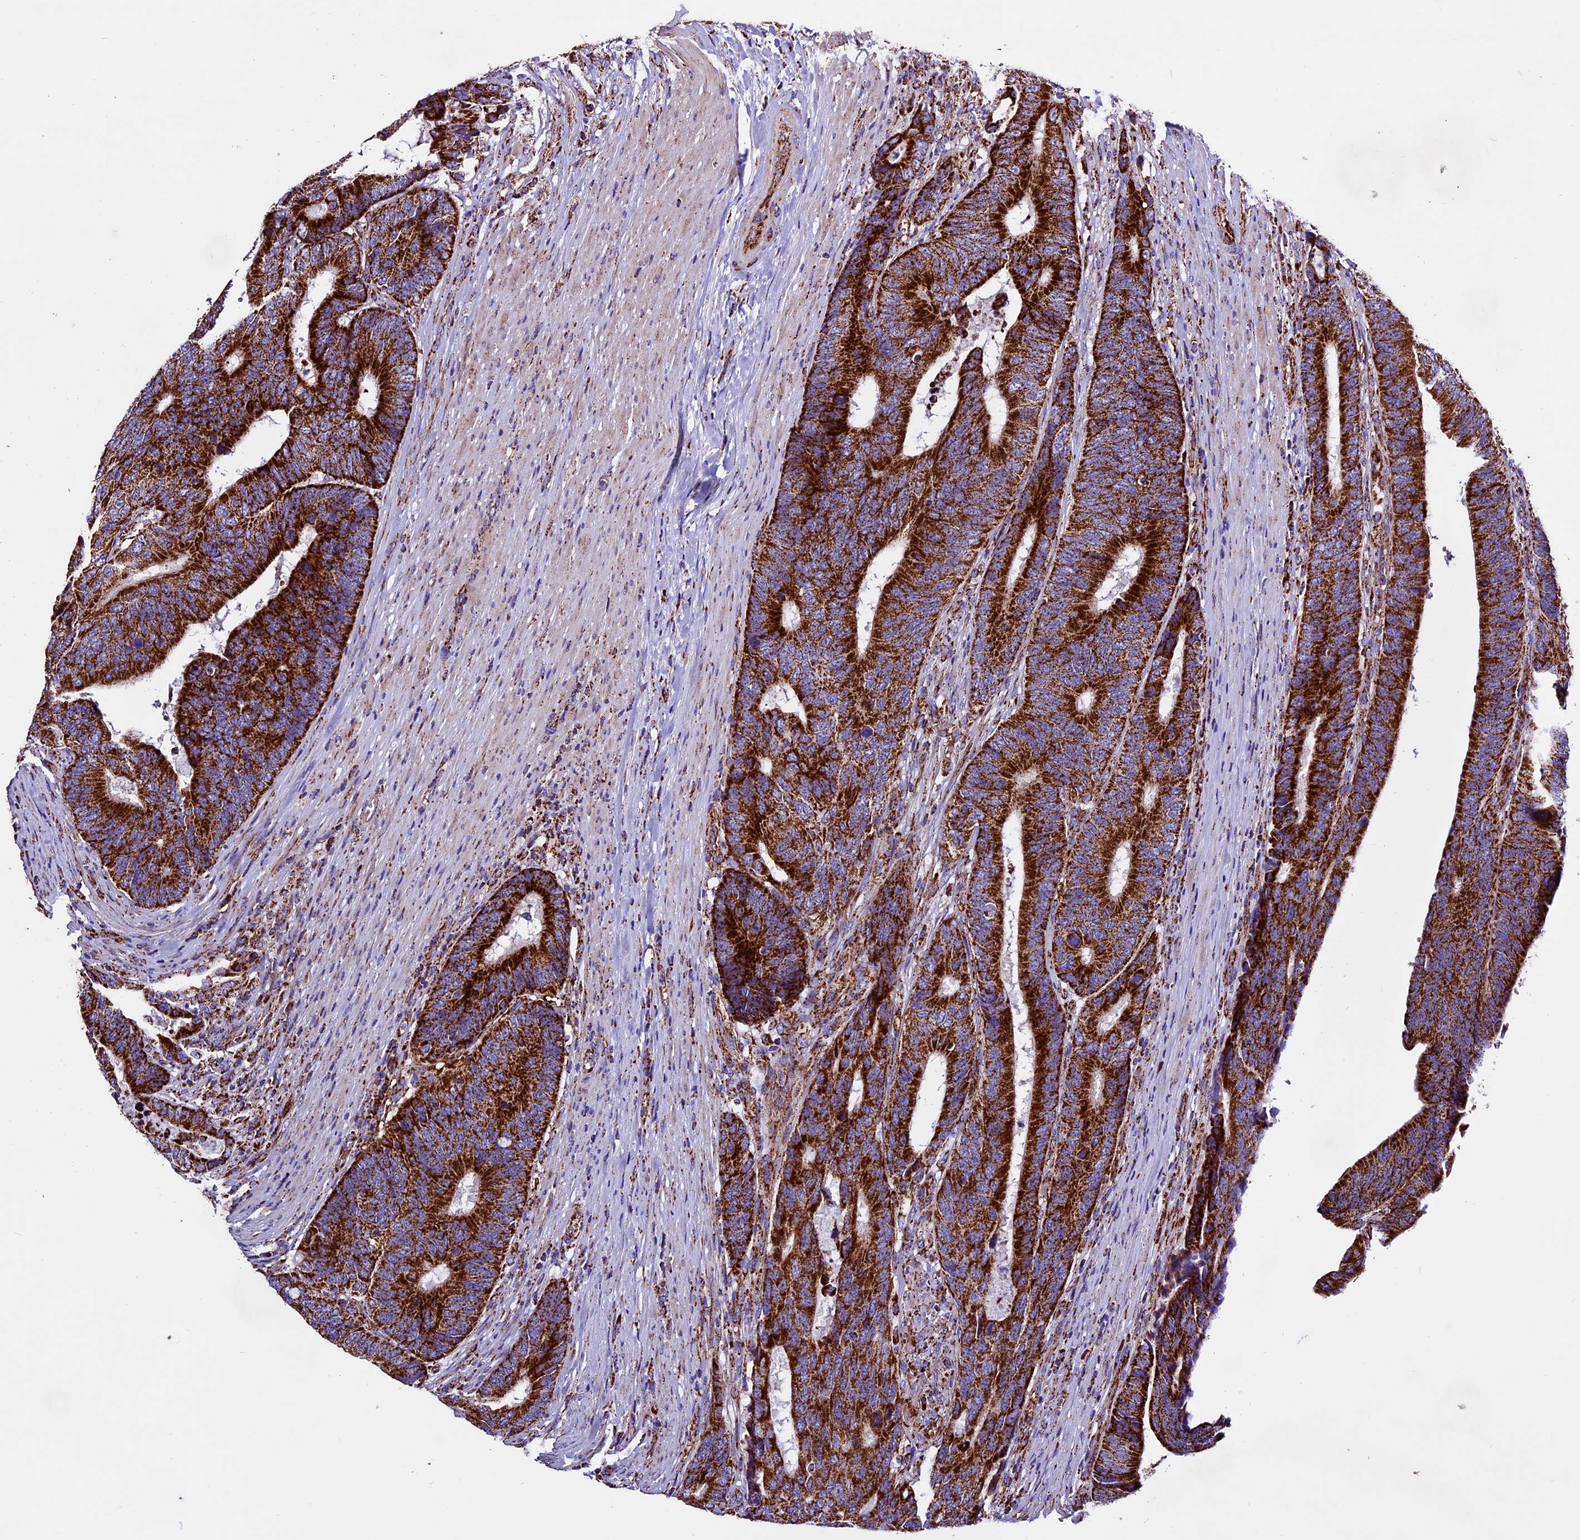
{"staining": {"intensity": "strong", "quantity": ">75%", "location": "cytoplasmic/membranous"}, "tissue": "colorectal cancer", "cell_type": "Tumor cells", "image_type": "cancer", "snomed": [{"axis": "morphology", "description": "Adenocarcinoma, NOS"}, {"axis": "topography", "description": "Colon"}], "caption": "Strong cytoplasmic/membranous expression for a protein is identified in approximately >75% of tumor cells of colorectal cancer (adenocarcinoma) using IHC.", "gene": "CX3CL1", "patient": {"sex": "male", "age": 87}}